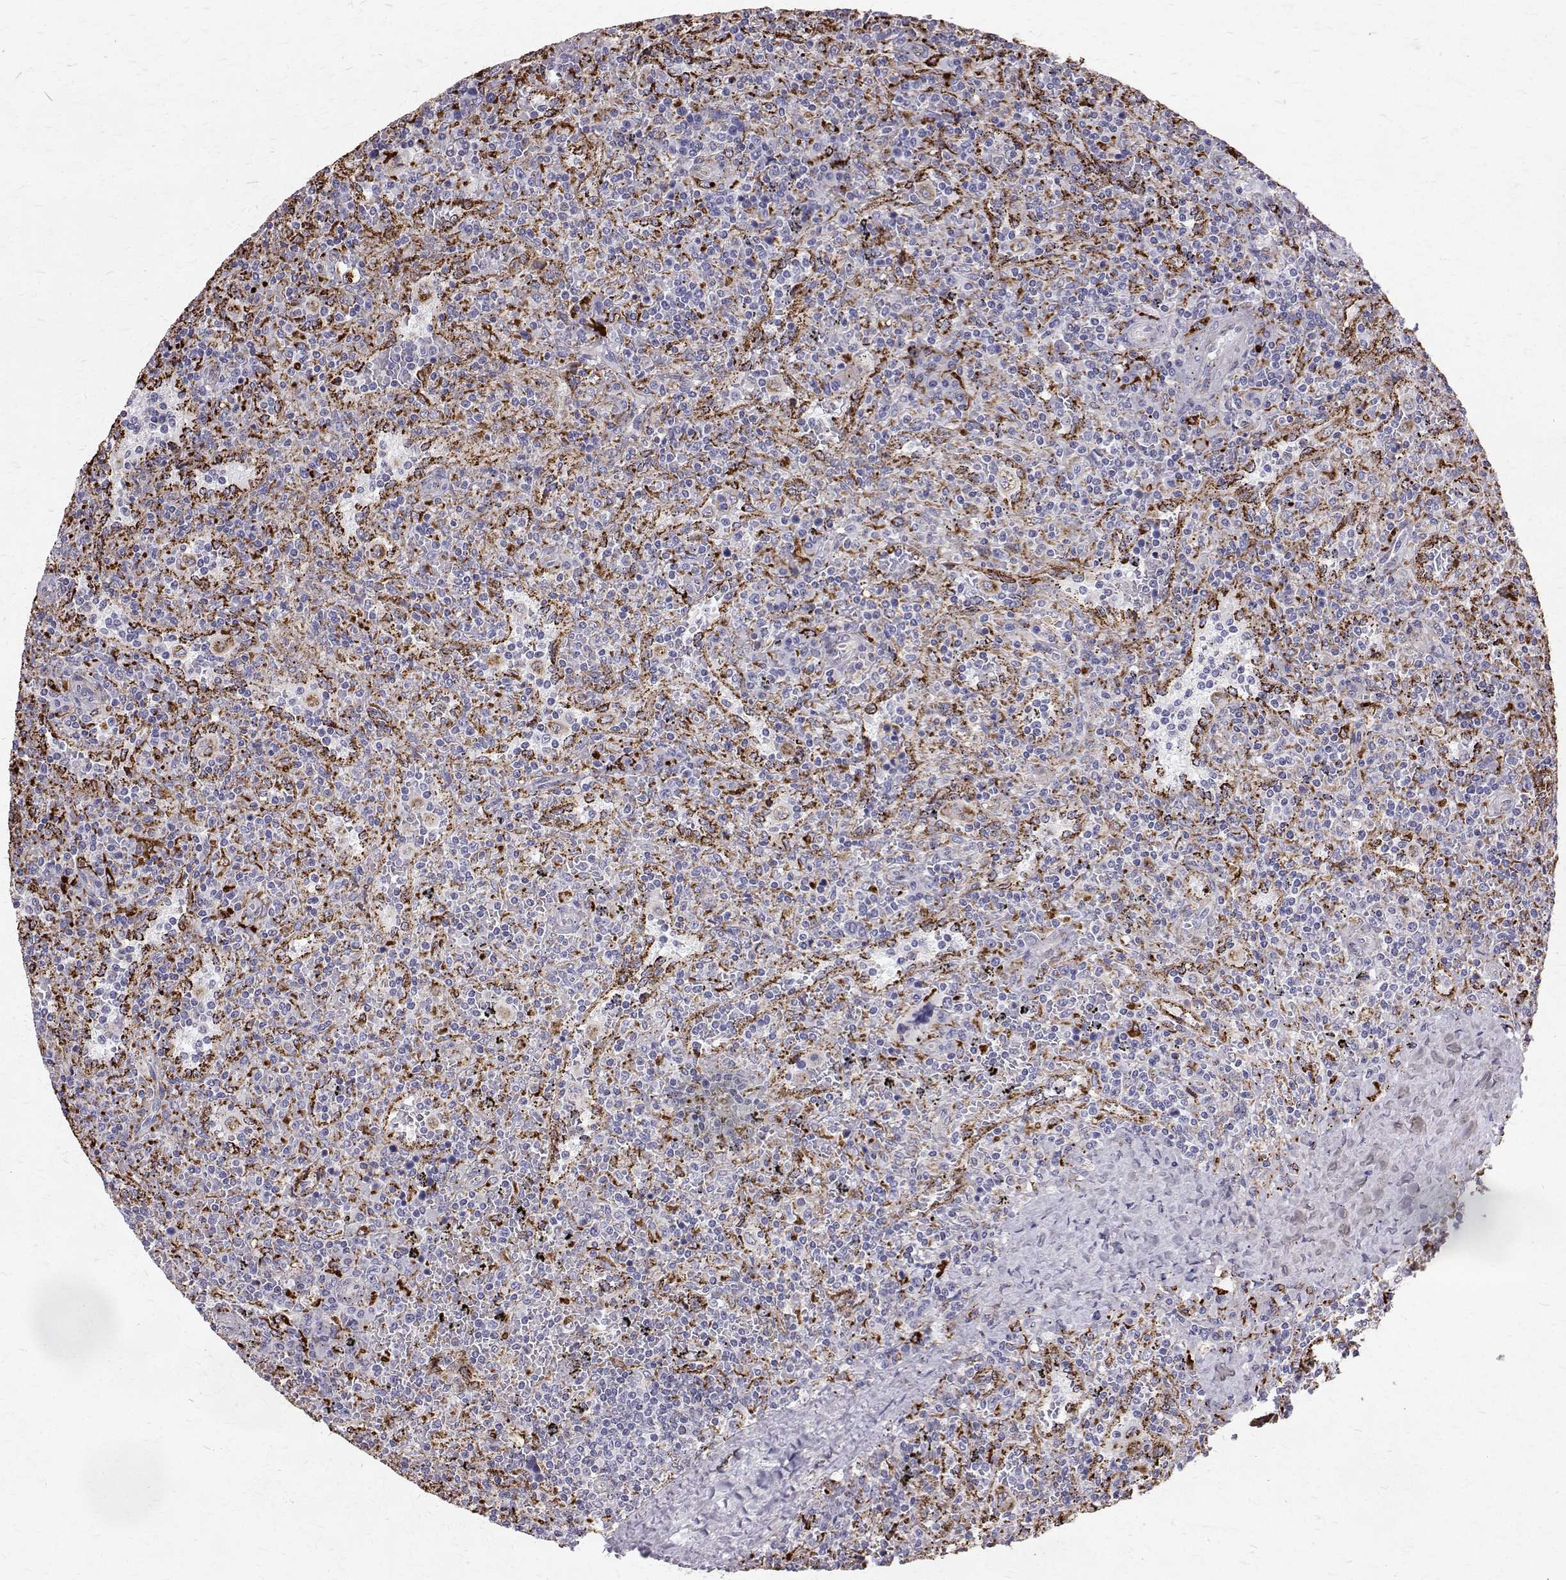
{"staining": {"intensity": "moderate", "quantity": "25%-75%", "location": "cytoplasmic/membranous"}, "tissue": "lymphoma", "cell_type": "Tumor cells", "image_type": "cancer", "snomed": [{"axis": "morphology", "description": "Malignant lymphoma, non-Hodgkin's type, Low grade"}, {"axis": "topography", "description": "Spleen"}], "caption": "An image of lymphoma stained for a protein displays moderate cytoplasmic/membranous brown staining in tumor cells.", "gene": "TPP1", "patient": {"sex": "male", "age": 62}}